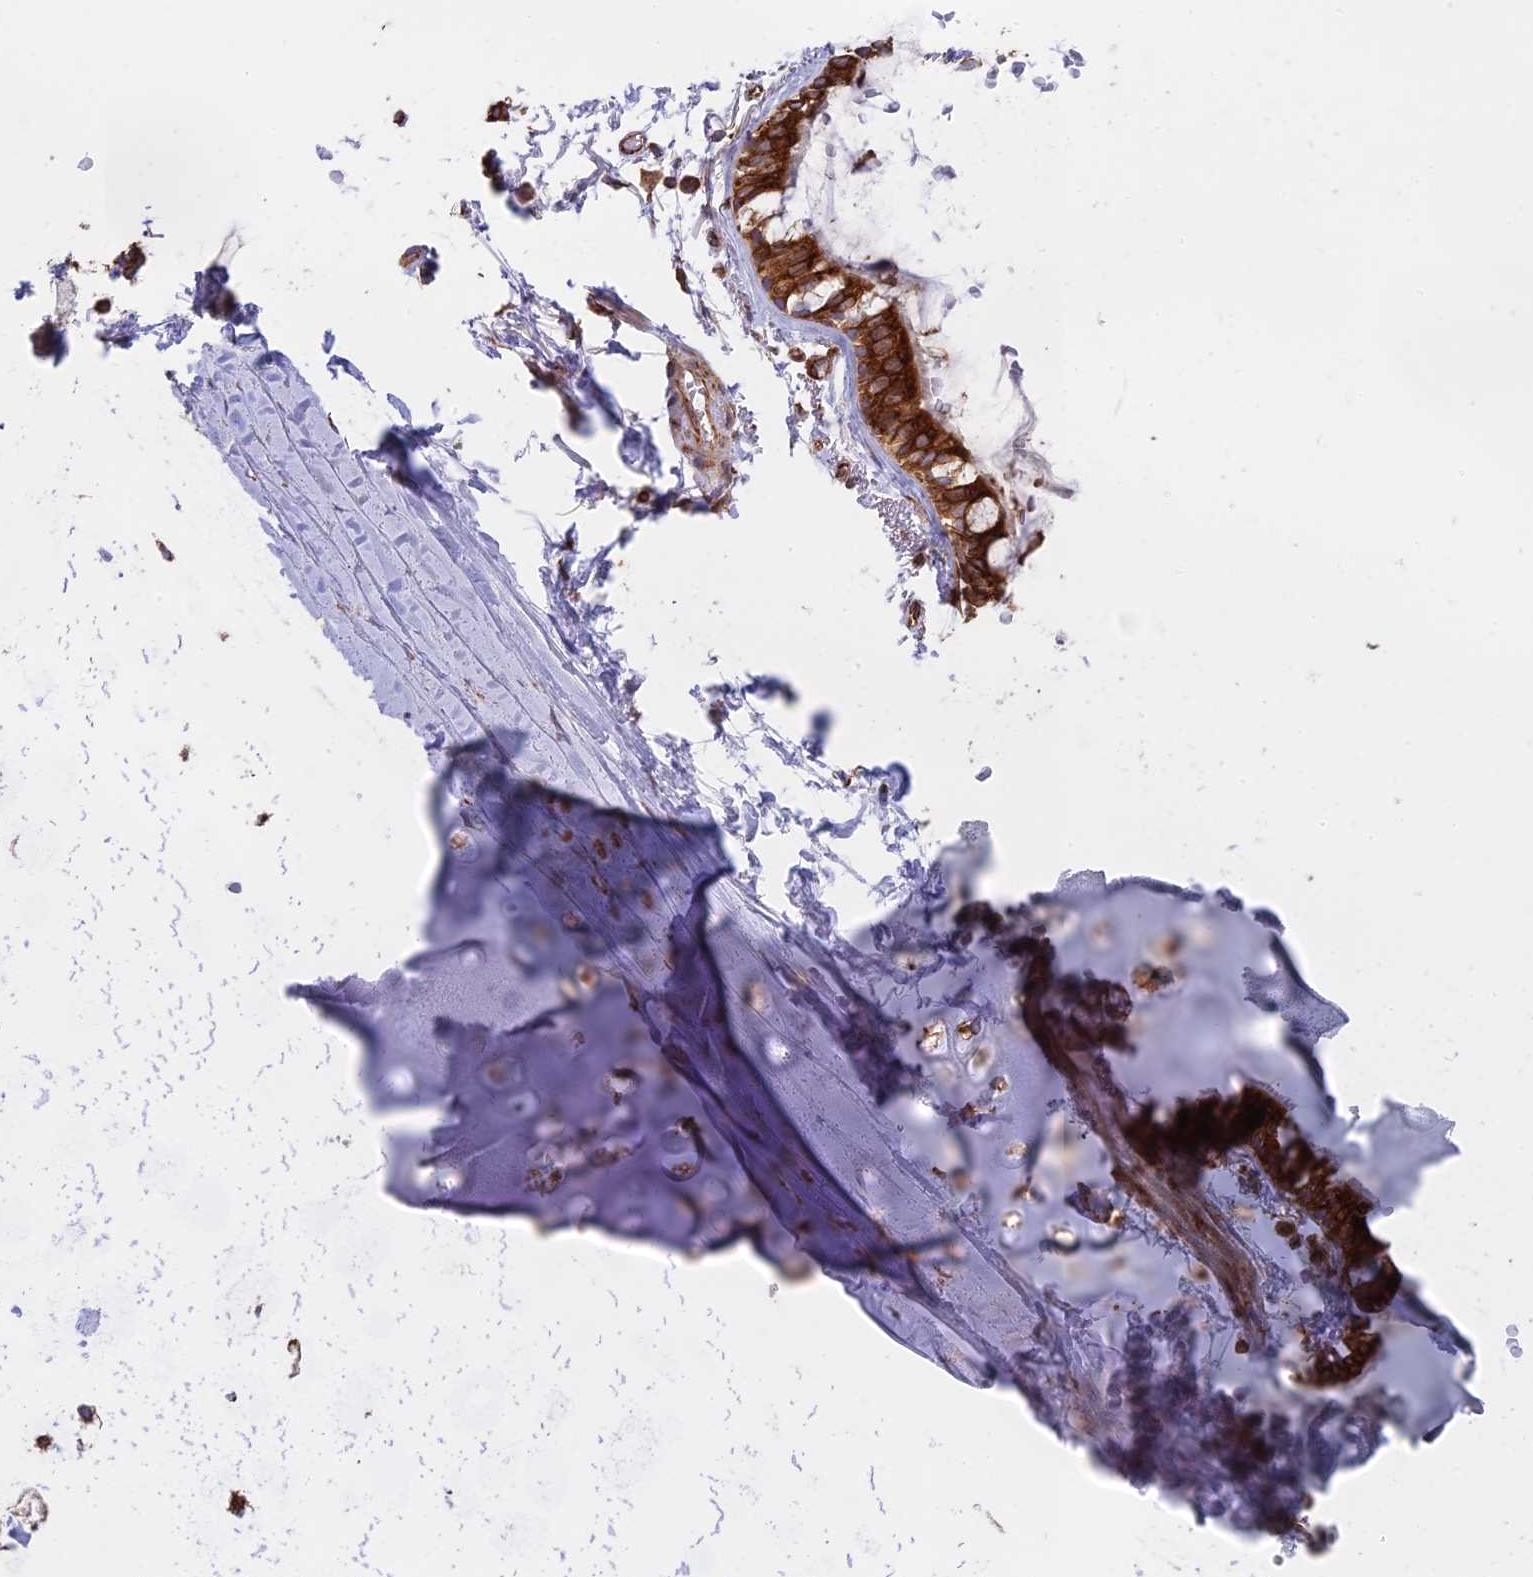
{"staining": {"intensity": "negative", "quantity": "none", "location": "none"}, "tissue": "adipose tissue", "cell_type": "Adipocytes", "image_type": "normal", "snomed": [{"axis": "morphology", "description": "Normal tissue, NOS"}, {"axis": "topography", "description": "Lymph node"}, {"axis": "topography", "description": "Bronchus"}], "caption": "Immunohistochemistry of unremarkable human adipose tissue shows no expression in adipocytes.", "gene": "CCDC69", "patient": {"sex": "male", "age": 63}}